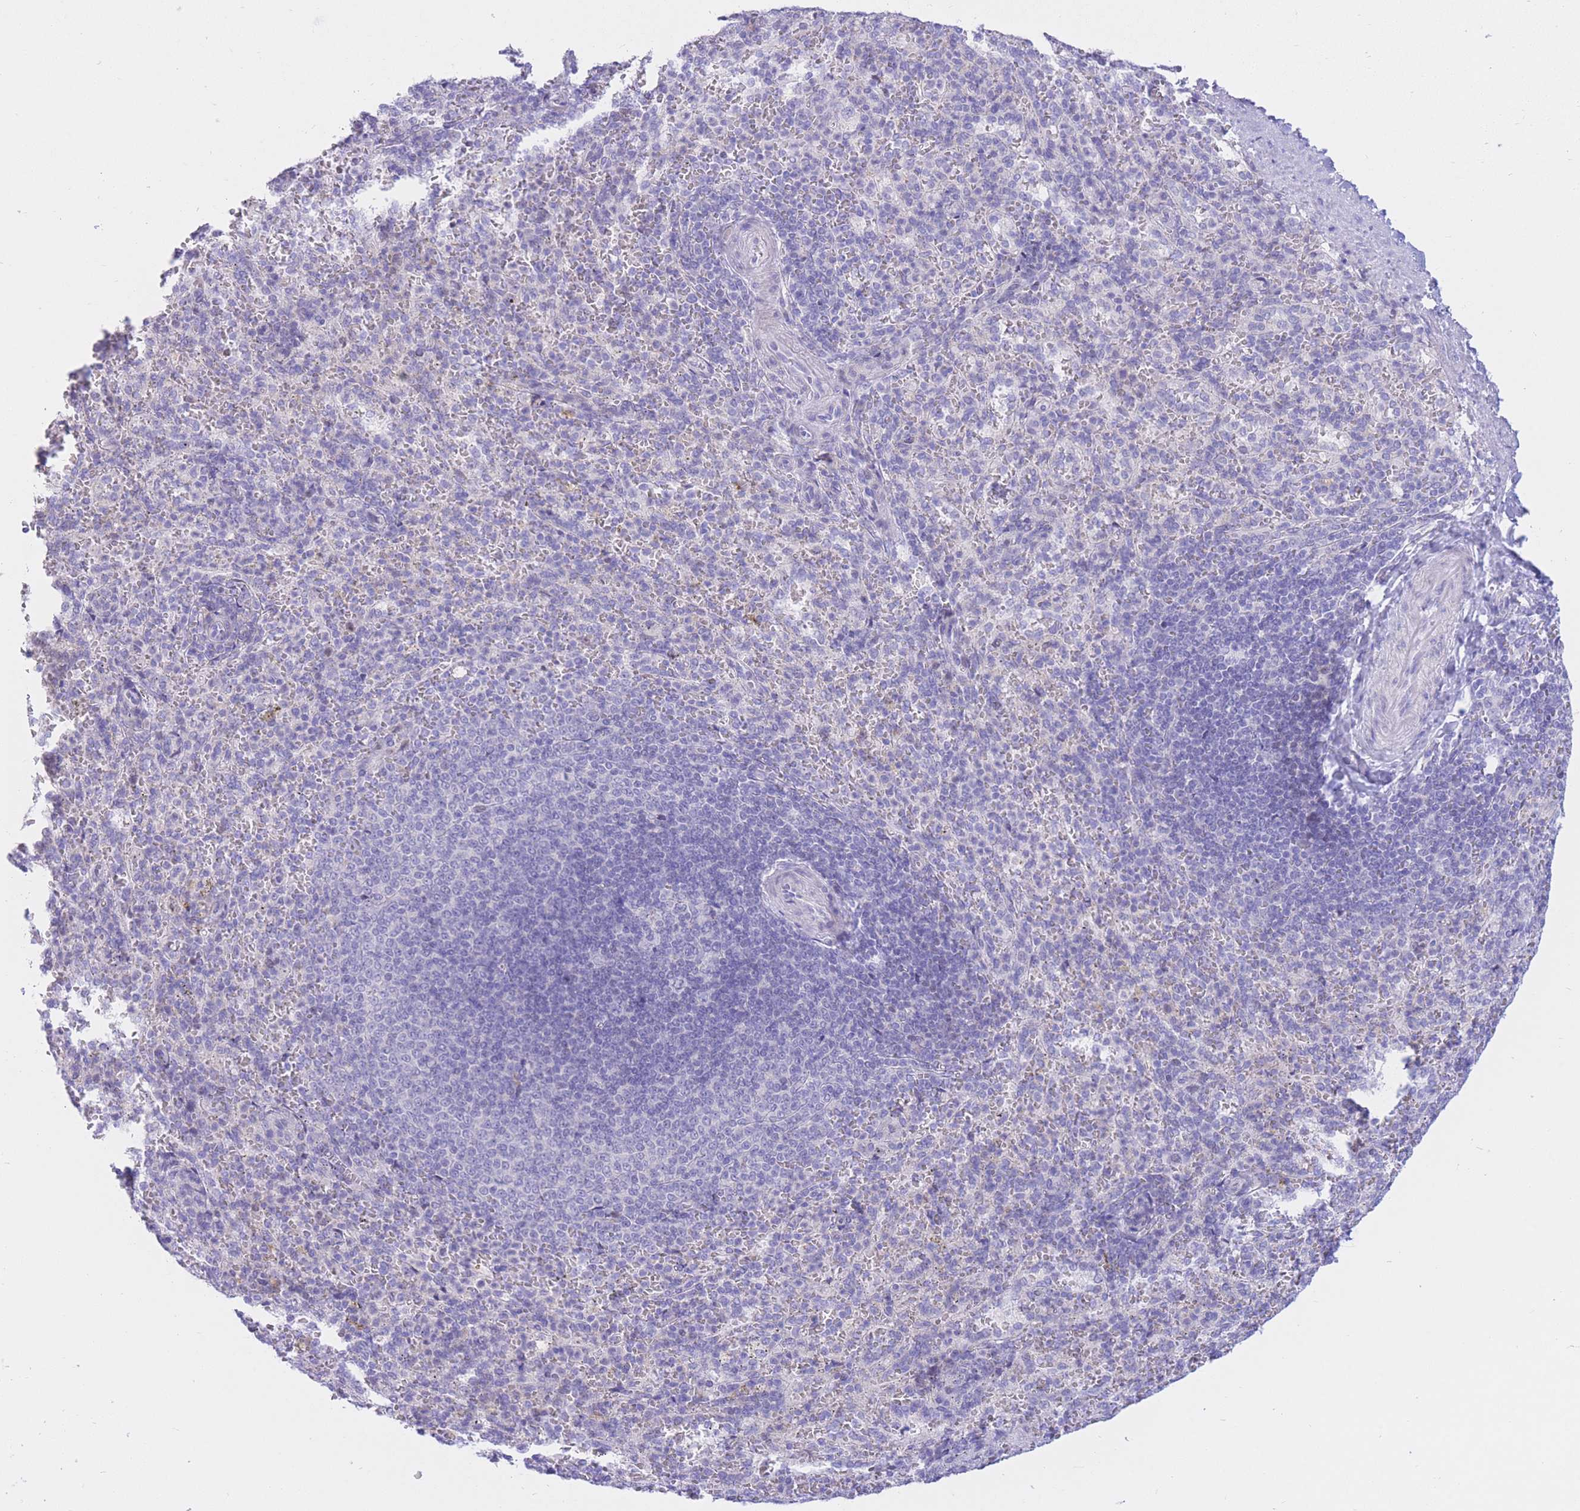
{"staining": {"intensity": "negative", "quantity": "none", "location": "none"}, "tissue": "spleen", "cell_type": "Cells in red pulp", "image_type": "normal", "snomed": [{"axis": "morphology", "description": "Normal tissue, NOS"}, {"axis": "topography", "description": "Spleen"}], "caption": "High magnification brightfield microscopy of benign spleen stained with DAB (3,3'-diaminobenzidine) (brown) and counterstained with hematoxylin (blue): cells in red pulp show no significant expression.", "gene": "RPL39L", "patient": {"sex": "female", "age": 21}}